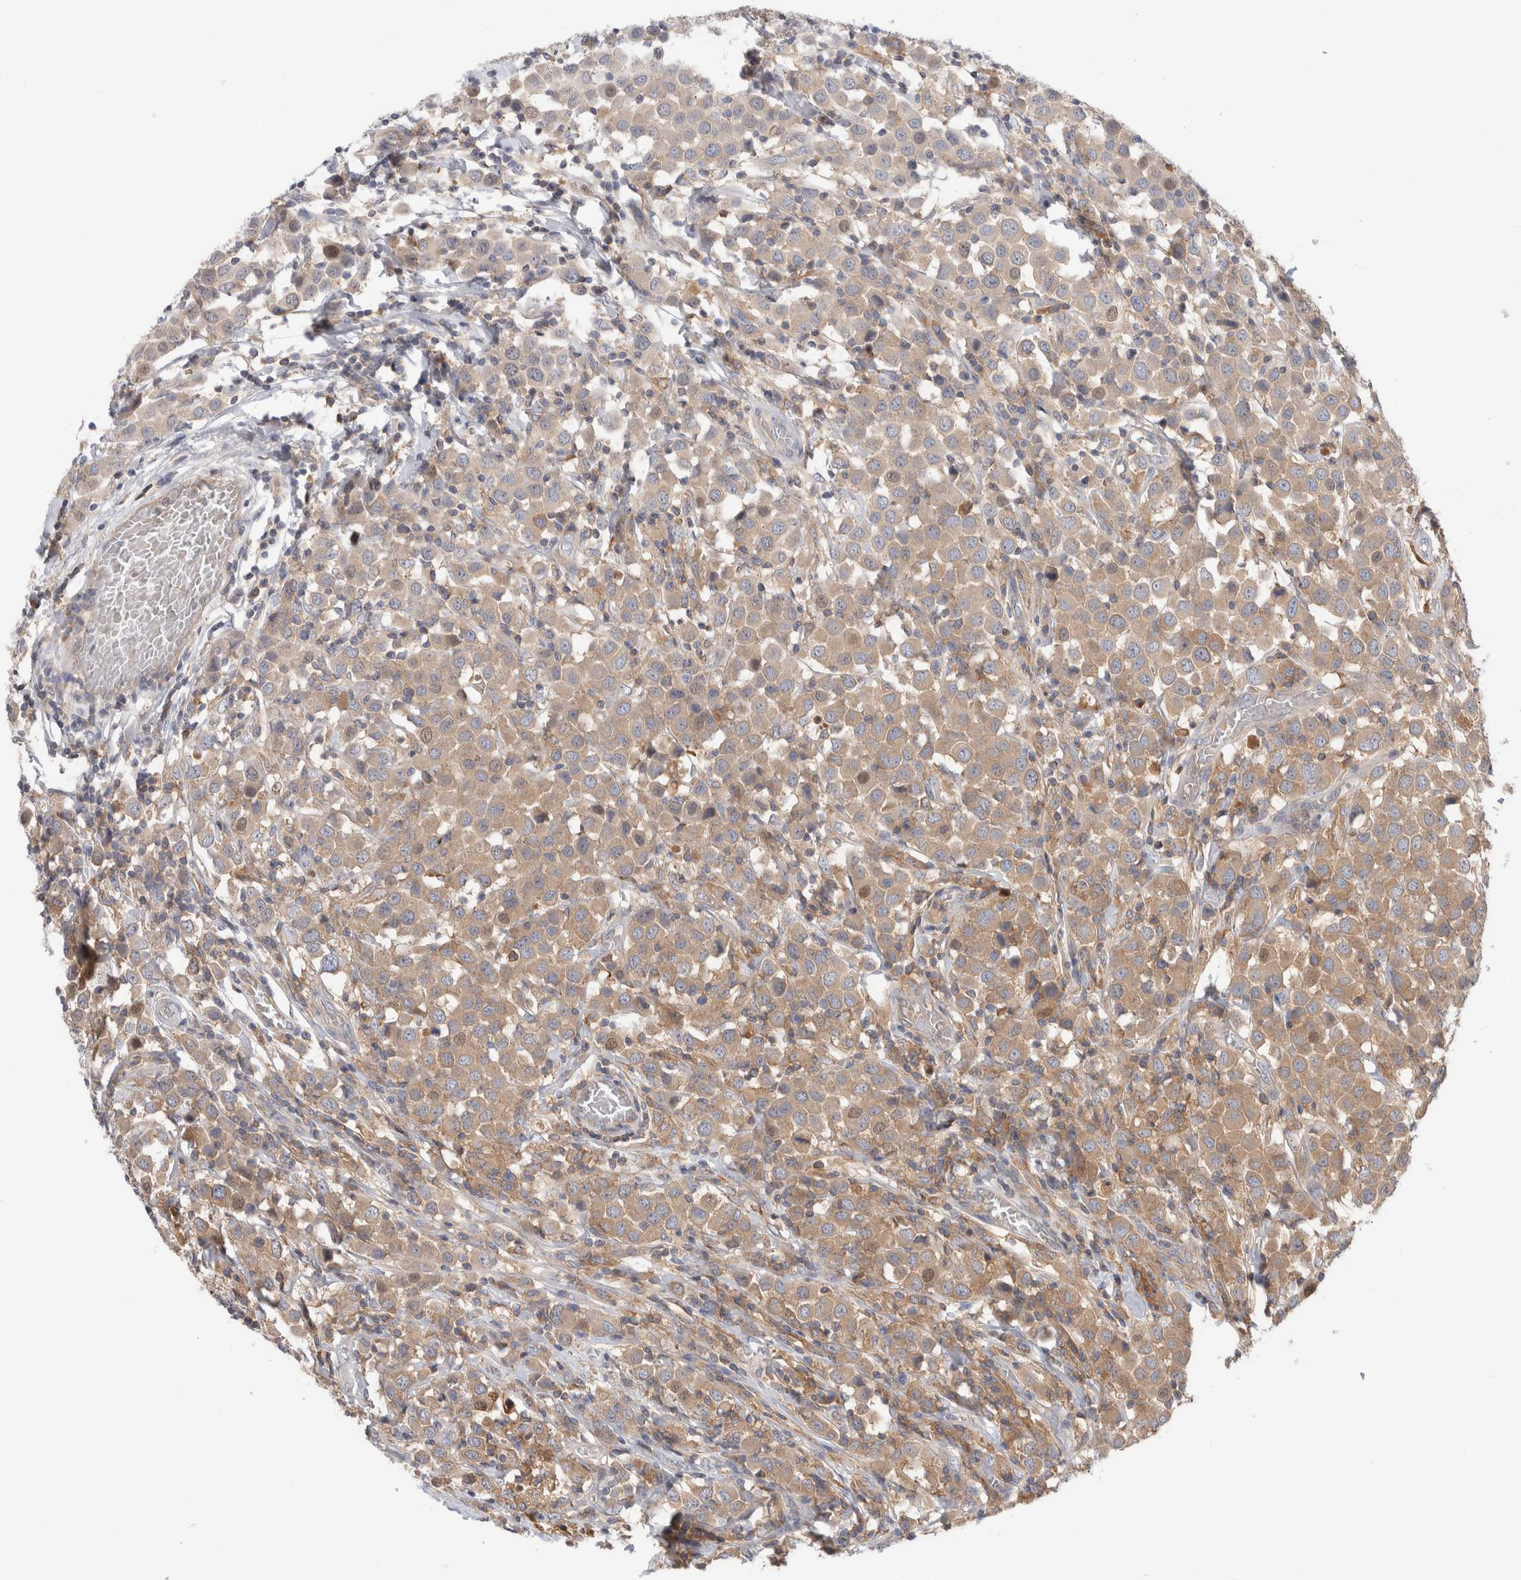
{"staining": {"intensity": "weak", "quantity": ">75%", "location": "cytoplasmic/membranous"}, "tissue": "breast cancer", "cell_type": "Tumor cells", "image_type": "cancer", "snomed": [{"axis": "morphology", "description": "Duct carcinoma"}, {"axis": "topography", "description": "Breast"}], "caption": "Breast cancer (invasive ductal carcinoma) stained with a brown dye exhibits weak cytoplasmic/membranous positive positivity in approximately >75% of tumor cells.", "gene": "KLHL14", "patient": {"sex": "female", "age": 61}}